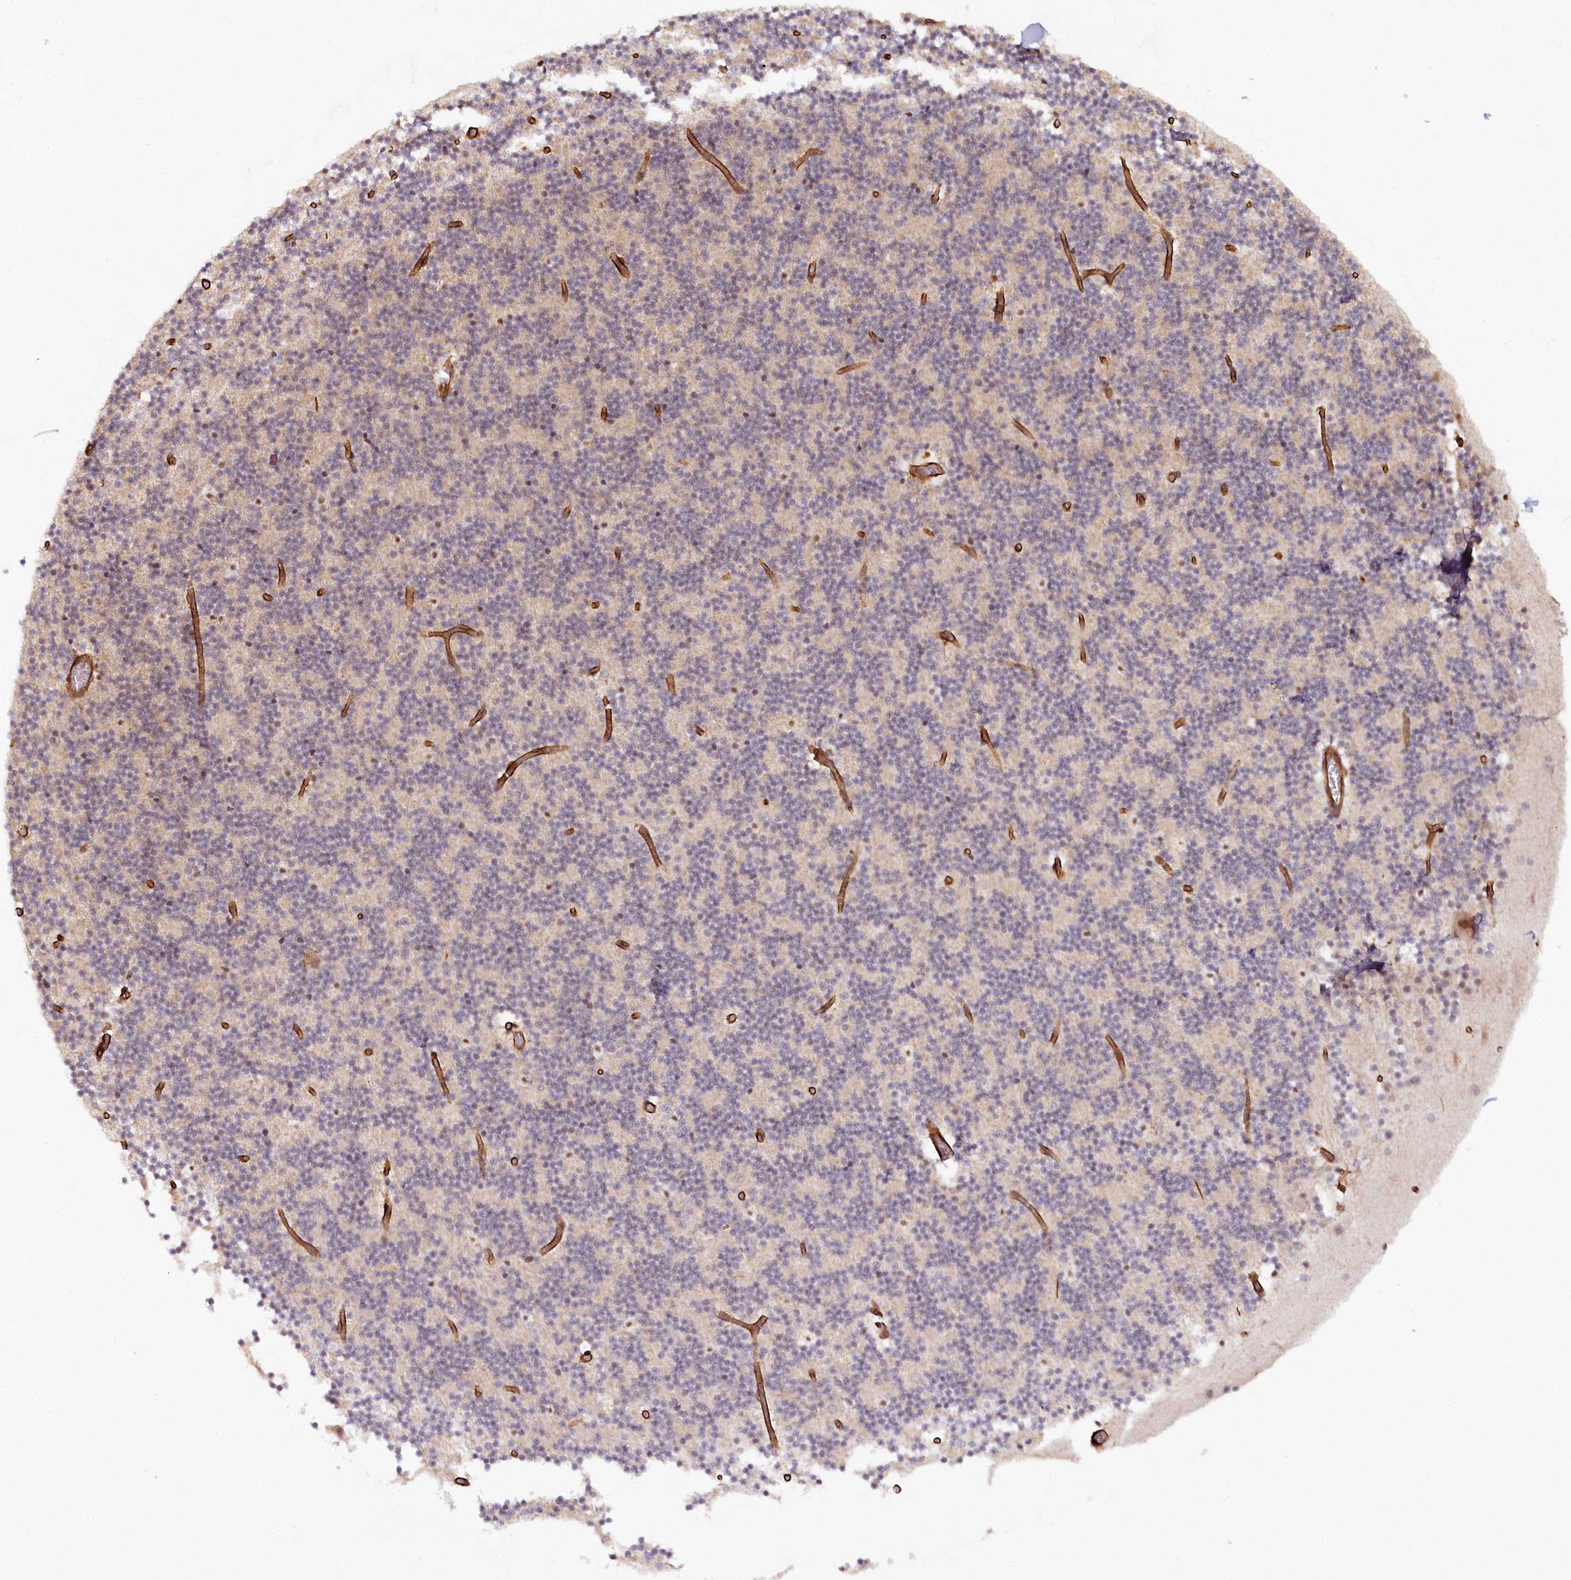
{"staining": {"intensity": "negative", "quantity": "none", "location": "none"}, "tissue": "cerebellum", "cell_type": "Cells in granular layer", "image_type": "normal", "snomed": [{"axis": "morphology", "description": "Normal tissue, NOS"}, {"axis": "topography", "description": "Cerebellum"}], "caption": "A high-resolution micrograph shows immunohistochemistry (IHC) staining of benign cerebellum, which shows no significant staining in cells in granular layer.", "gene": "COPG1", "patient": {"sex": "male", "age": 57}}